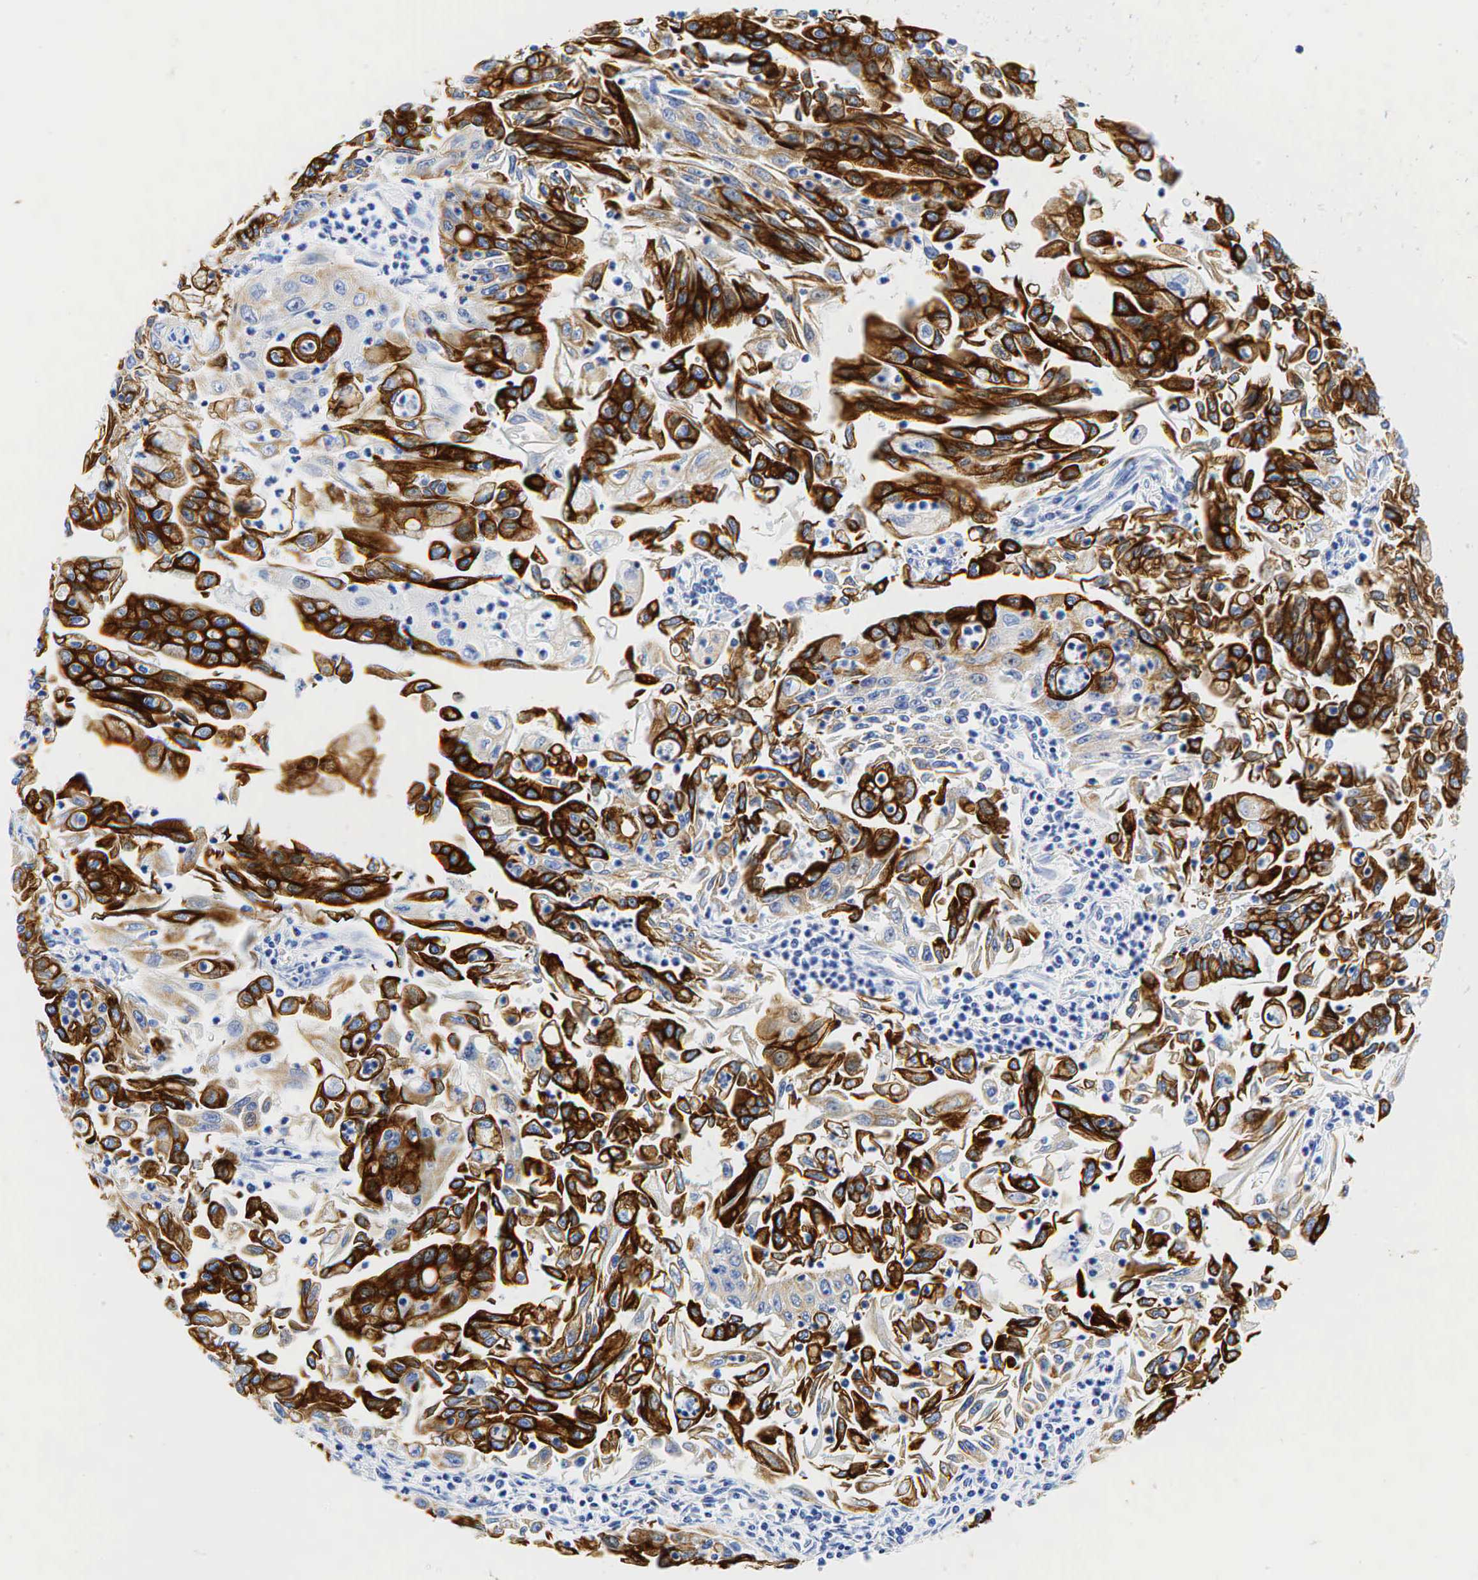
{"staining": {"intensity": "strong", "quantity": ">75%", "location": "cytoplasmic/membranous"}, "tissue": "endometrial cancer", "cell_type": "Tumor cells", "image_type": "cancer", "snomed": [{"axis": "morphology", "description": "Adenocarcinoma, NOS"}, {"axis": "topography", "description": "Endometrium"}], "caption": "A brown stain highlights strong cytoplasmic/membranous positivity of a protein in human endometrial adenocarcinoma tumor cells.", "gene": "KRT18", "patient": {"sex": "female", "age": 75}}